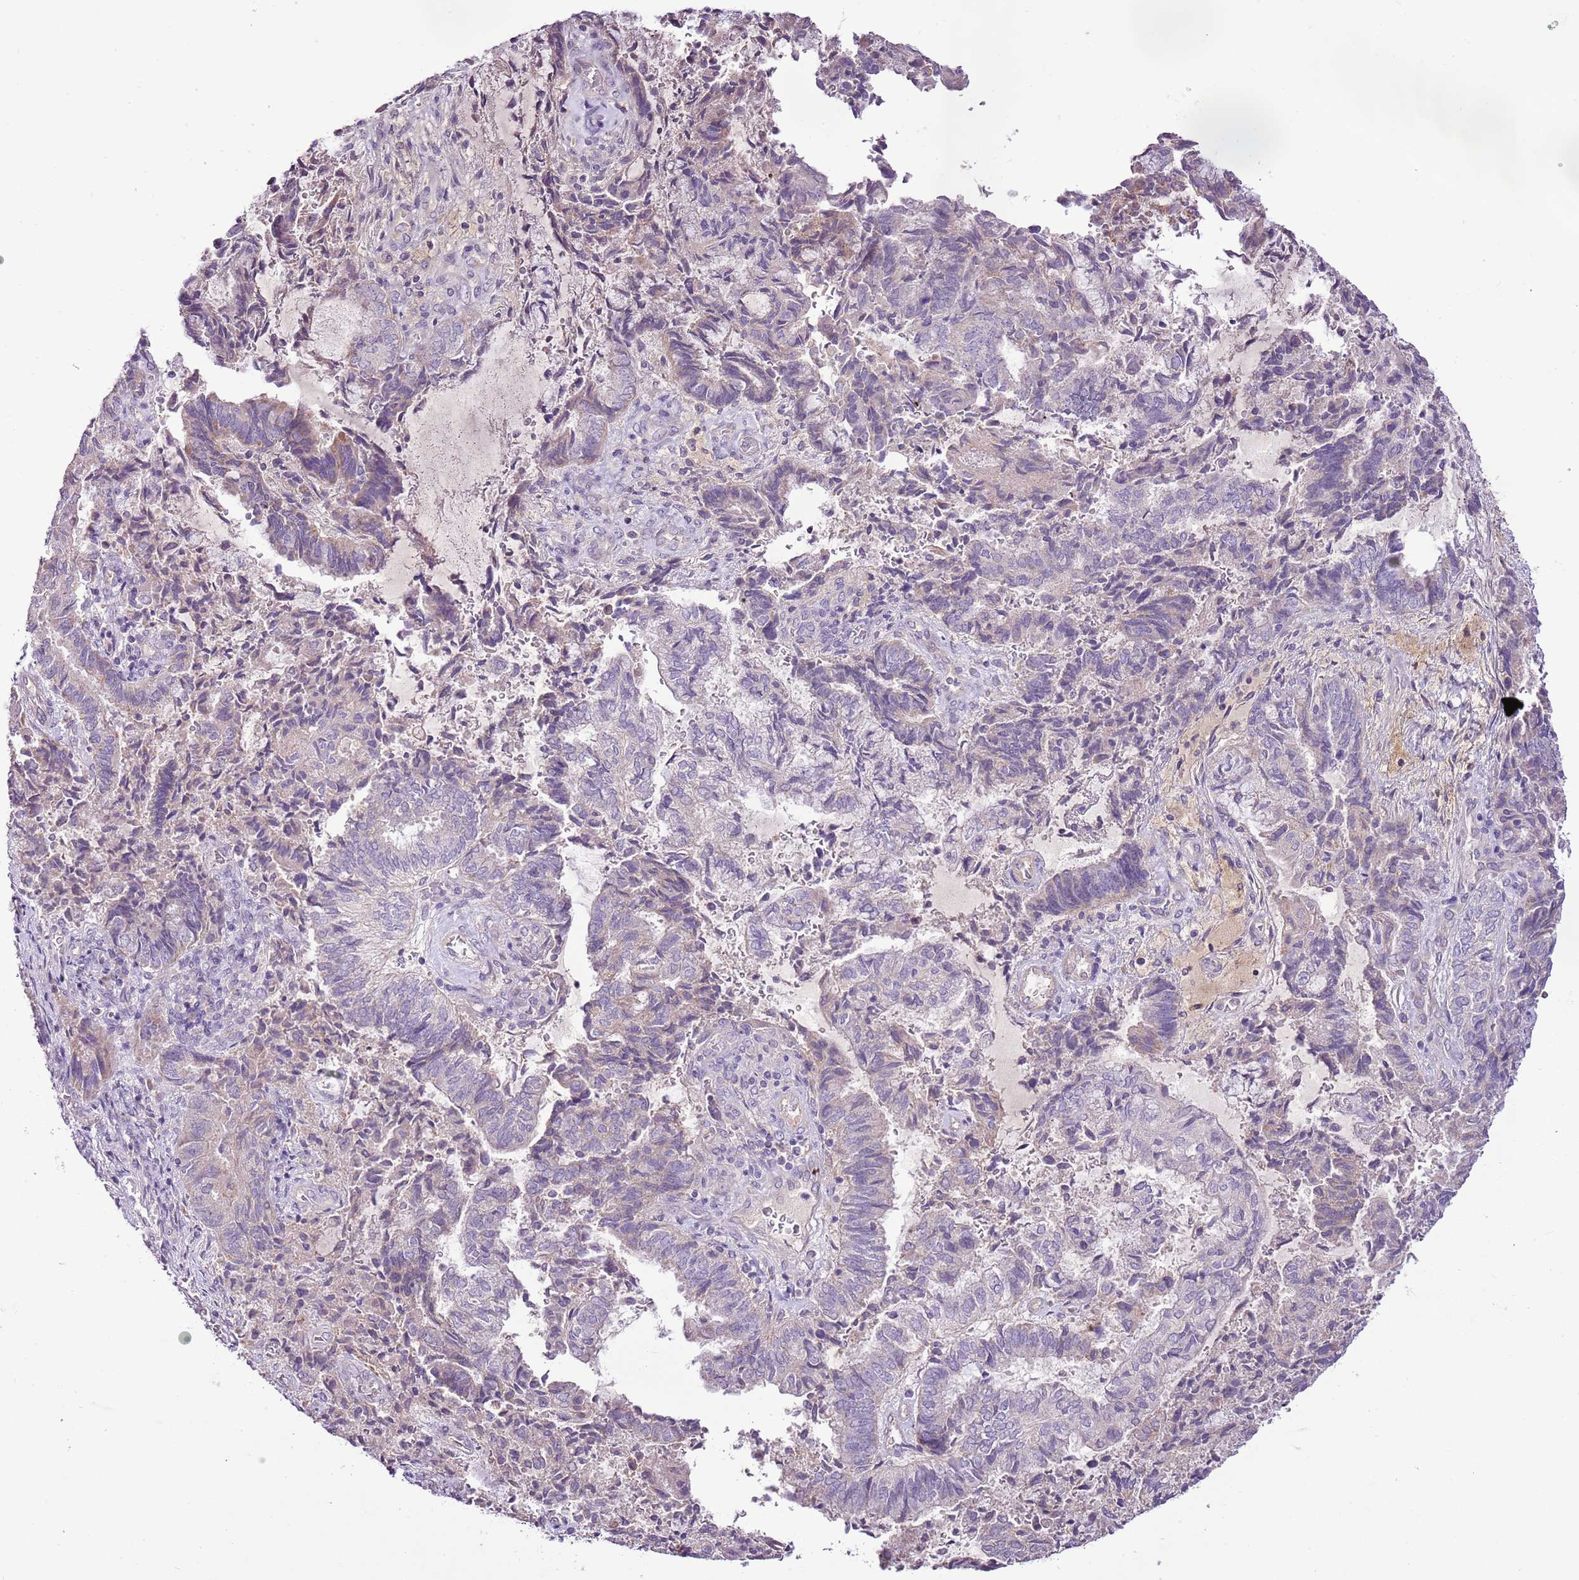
{"staining": {"intensity": "weak", "quantity": "<25%", "location": "cytoplasmic/membranous"}, "tissue": "endometrial cancer", "cell_type": "Tumor cells", "image_type": "cancer", "snomed": [{"axis": "morphology", "description": "Adenocarcinoma, NOS"}, {"axis": "topography", "description": "Endometrium"}], "caption": "The immunohistochemistry photomicrograph has no significant positivity in tumor cells of endometrial adenocarcinoma tissue.", "gene": "CMKLR1", "patient": {"sex": "female", "age": 80}}